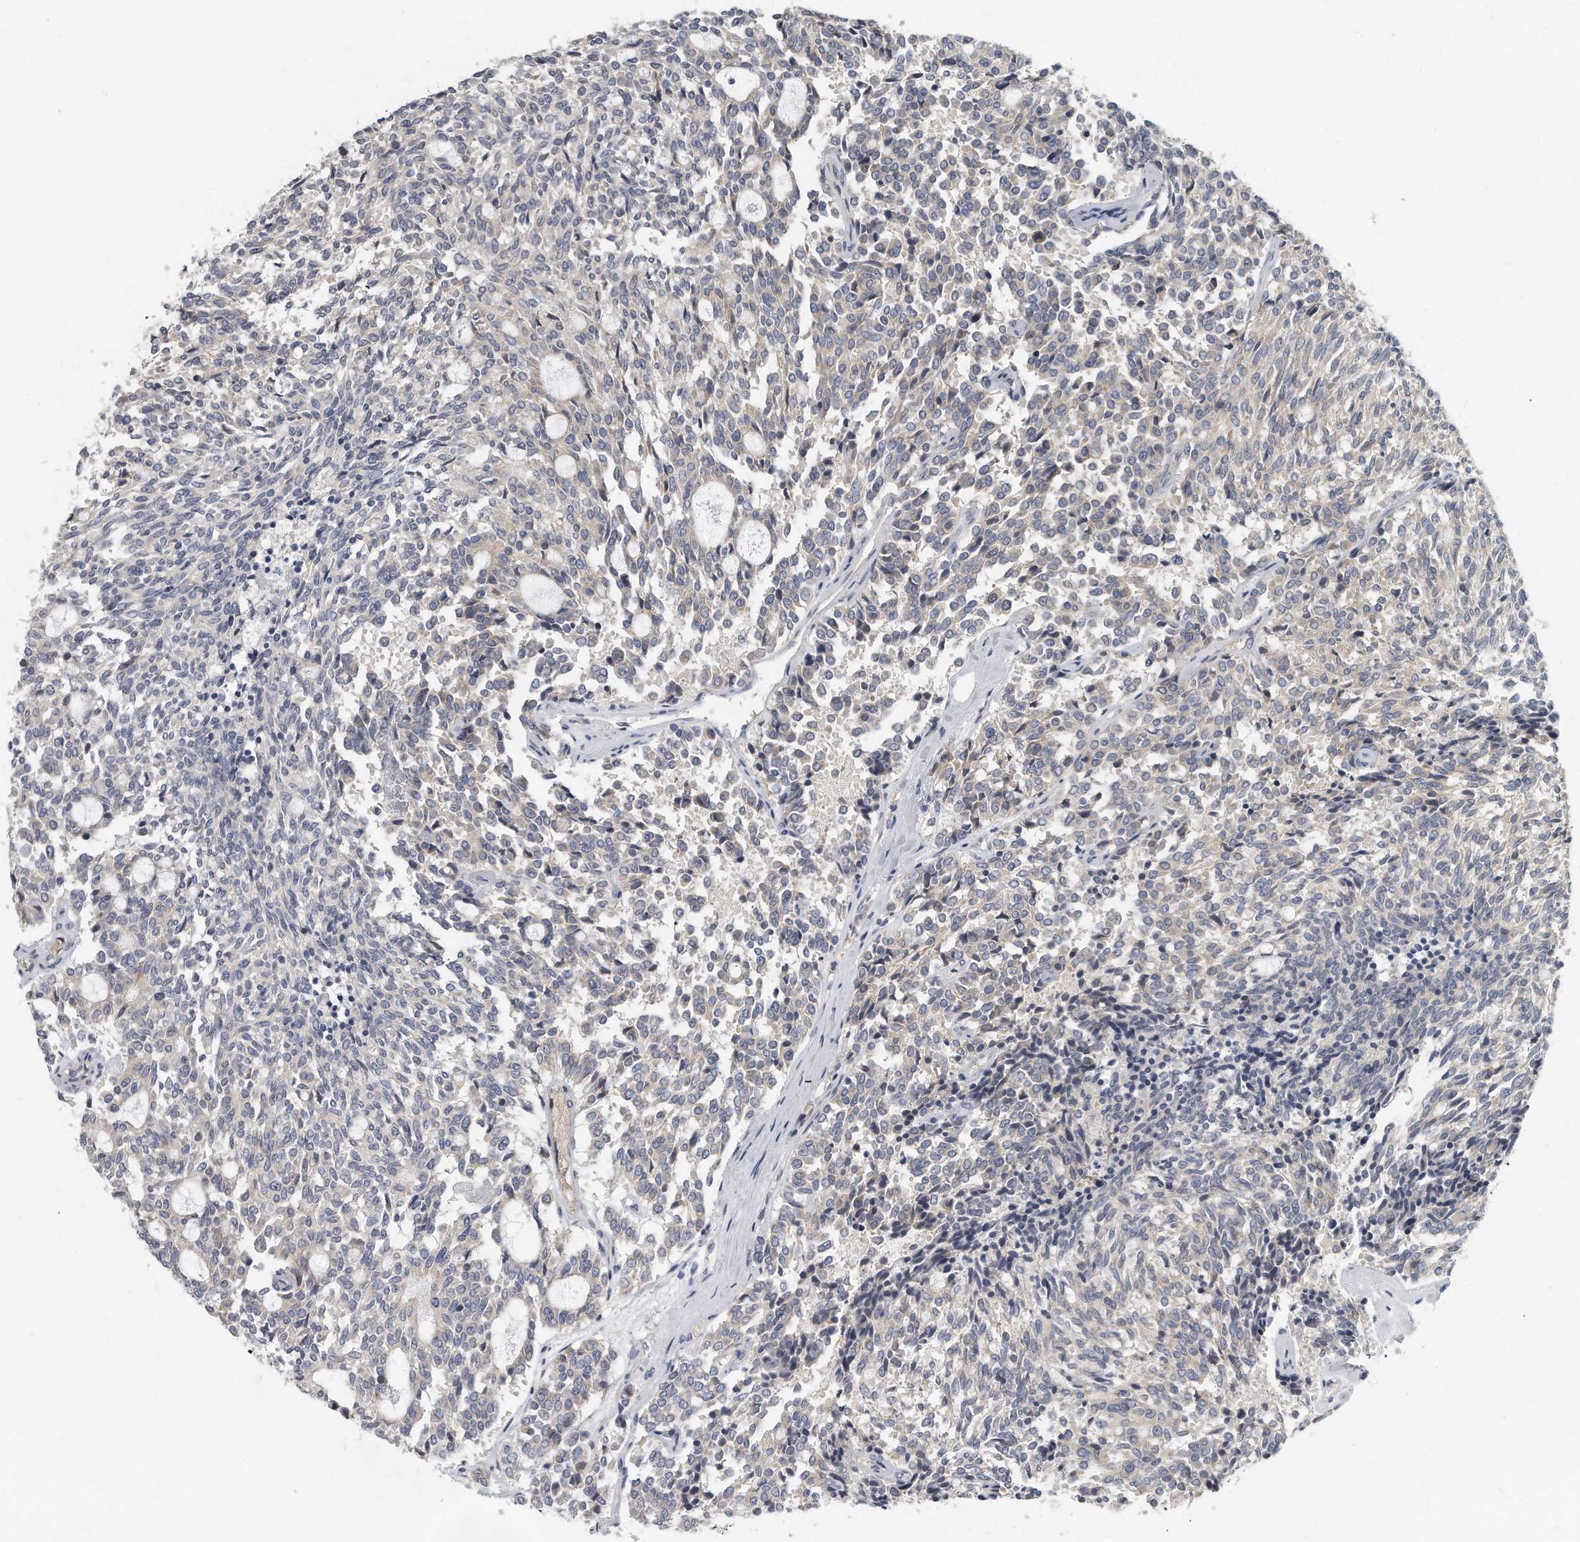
{"staining": {"intensity": "negative", "quantity": "none", "location": "none"}, "tissue": "carcinoid", "cell_type": "Tumor cells", "image_type": "cancer", "snomed": [{"axis": "morphology", "description": "Carcinoid, malignant, NOS"}, {"axis": "topography", "description": "Pancreas"}], "caption": "Immunohistochemistry (IHC) of carcinoid demonstrates no expression in tumor cells.", "gene": "PLEKHA6", "patient": {"sex": "female", "age": 54}}